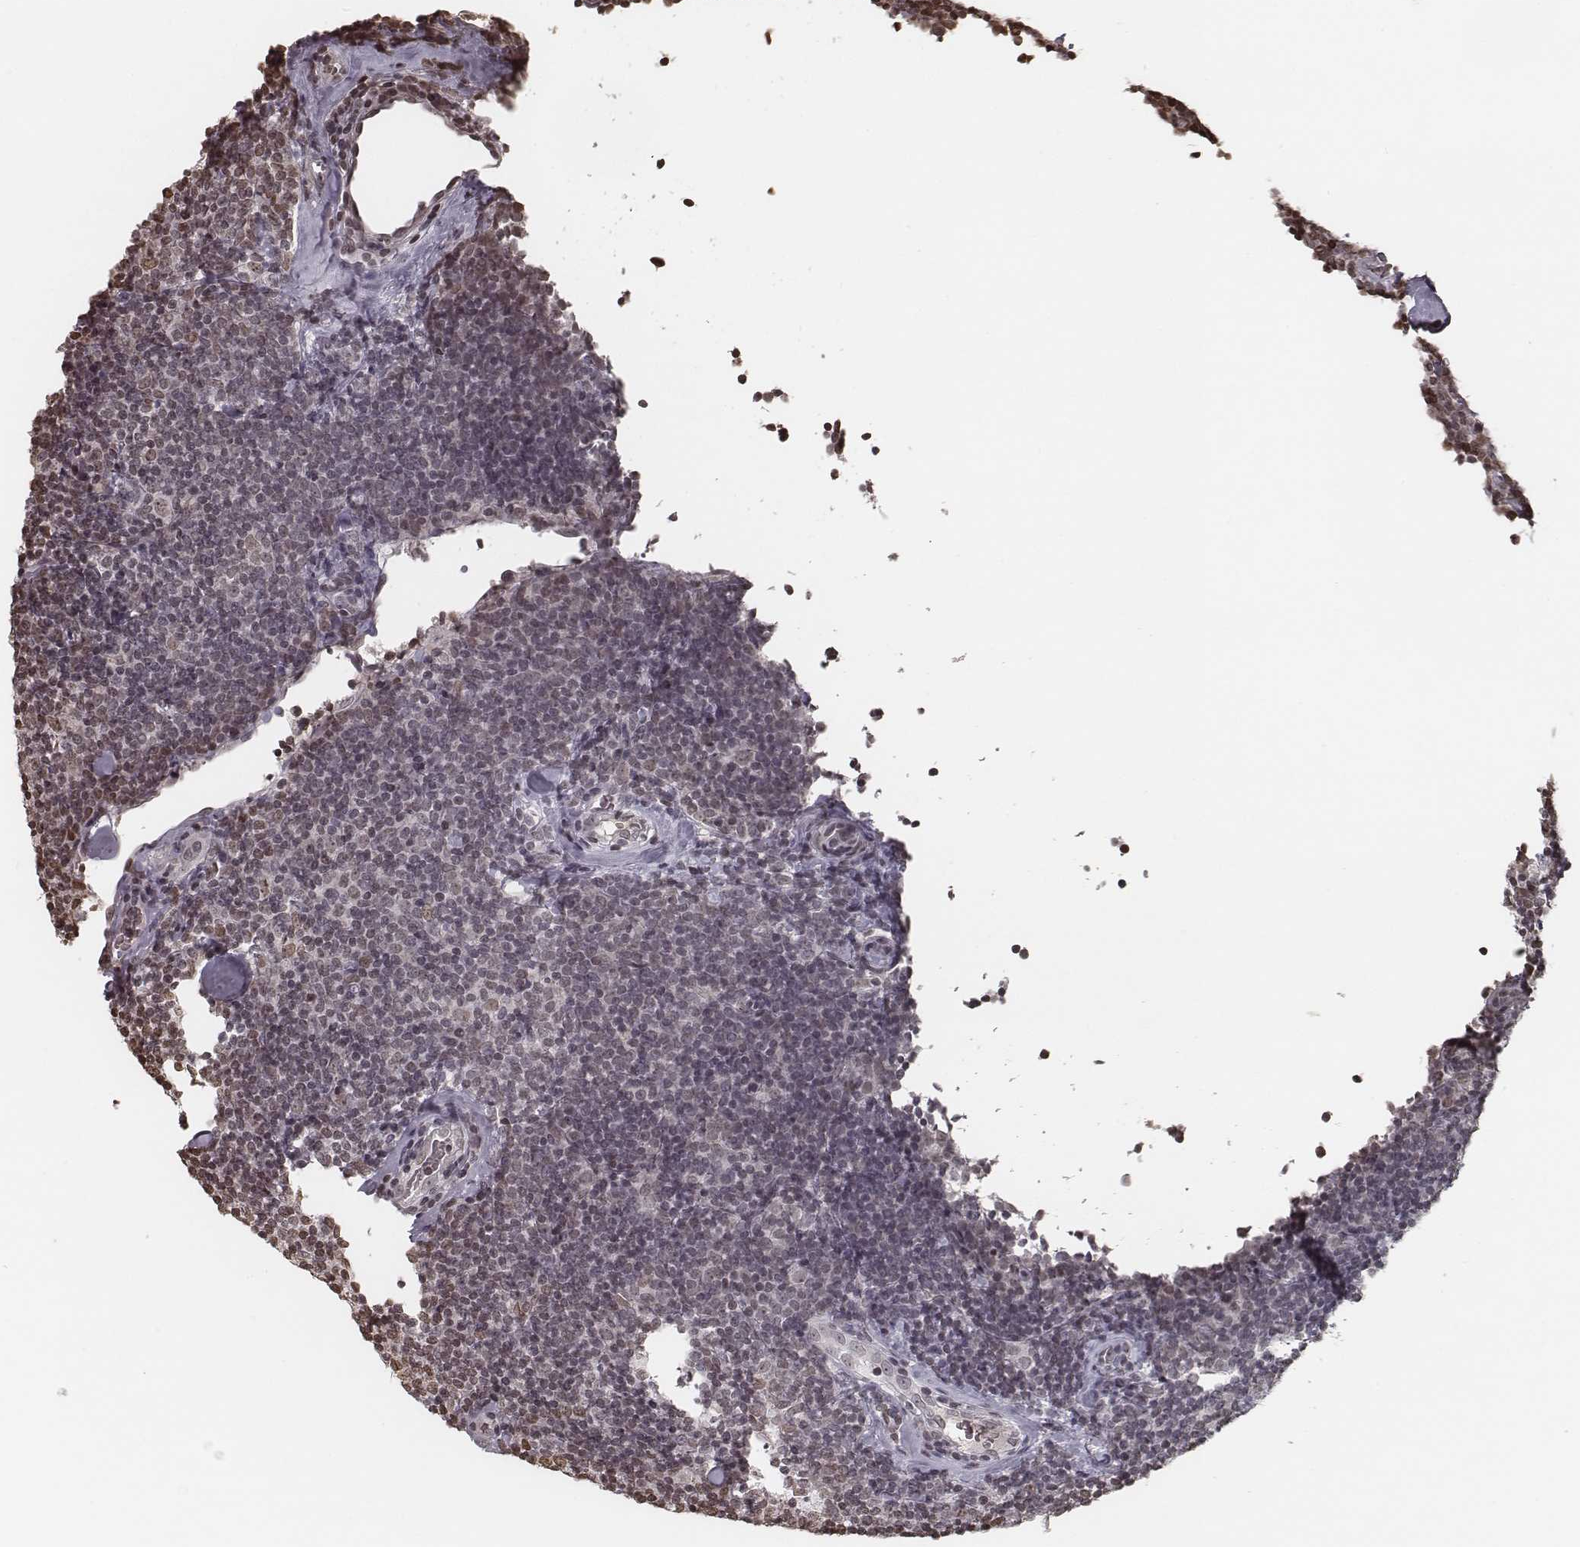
{"staining": {"intensity": "negative", "quantity": "none", "location": "none"}, "tissue": "lymphoma", "cell_type": "Tumor cells", "image_type": "cancer", "snomed": [{"axis": "morphology", "description": "Malignant lymphoma, non-Hodgkin's type, Low grade"}, {"axis": "topography", "description": "Lymph node"}], "caption": "IHC micrograph of low-grade malignant lymphoma, non-Hodgkin's type stained for a protein (brown), which exhibits no staining in tumor cells.", "gene": "HMGA2", "patient": {"sex": "female", "age": 56}}